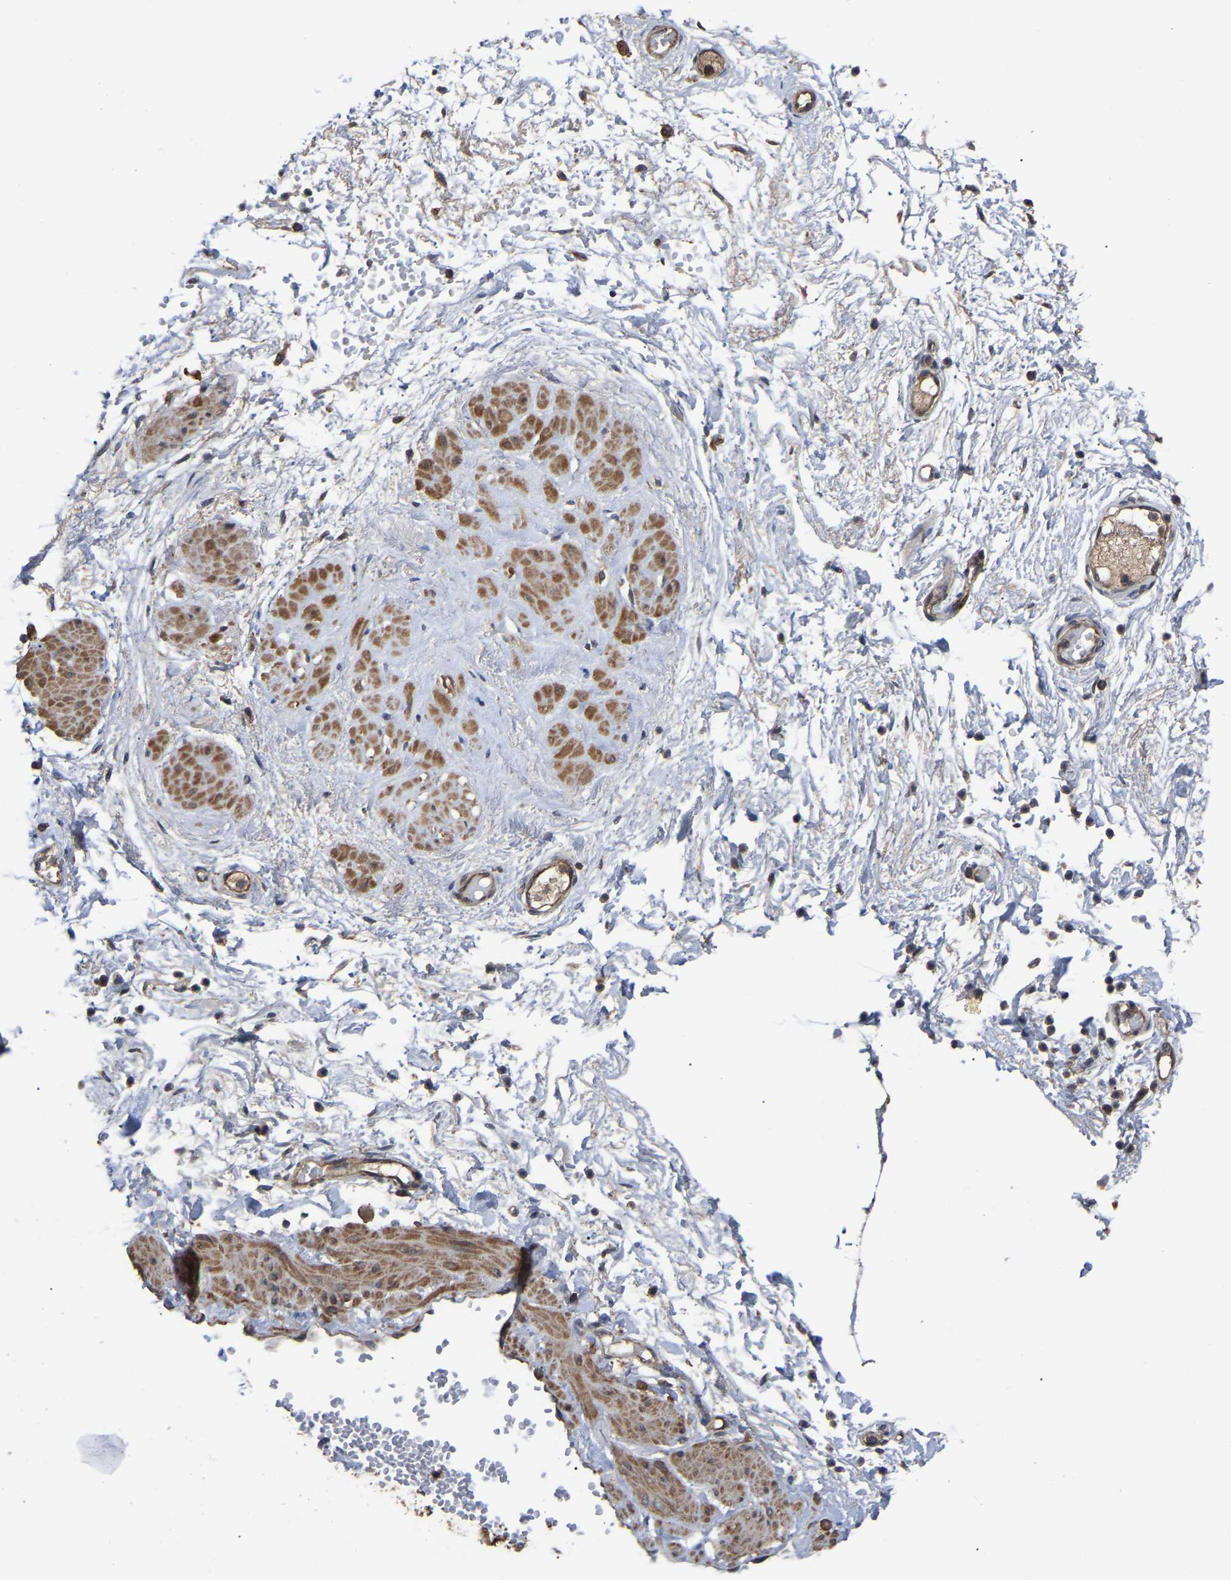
{"staining": {"intensity": "moderate", "quantity": ">75%", "location": "cytoplasmic/membranous"}, "tissue": "adipose tissue", "cell_type": "Adipocytes", "image_type": "normal", "snomed": [{"axis": "morphology", "description": "Normal tissue, NOS"}, {"axis": "topography", "description": "Soft tissue"}, {"axis": "topography", "description": "Vascular tissue"}], "caption": "Unremarkable adipose tissue demonstrates moderate cytoplasmic/membranous expression in approximately >75% of adipocytes Ihc stains the protein of interest in brown and the nuclei are stained blue..", "gene": "GCC1", "patient": {"sex": "female", "age": 35}}